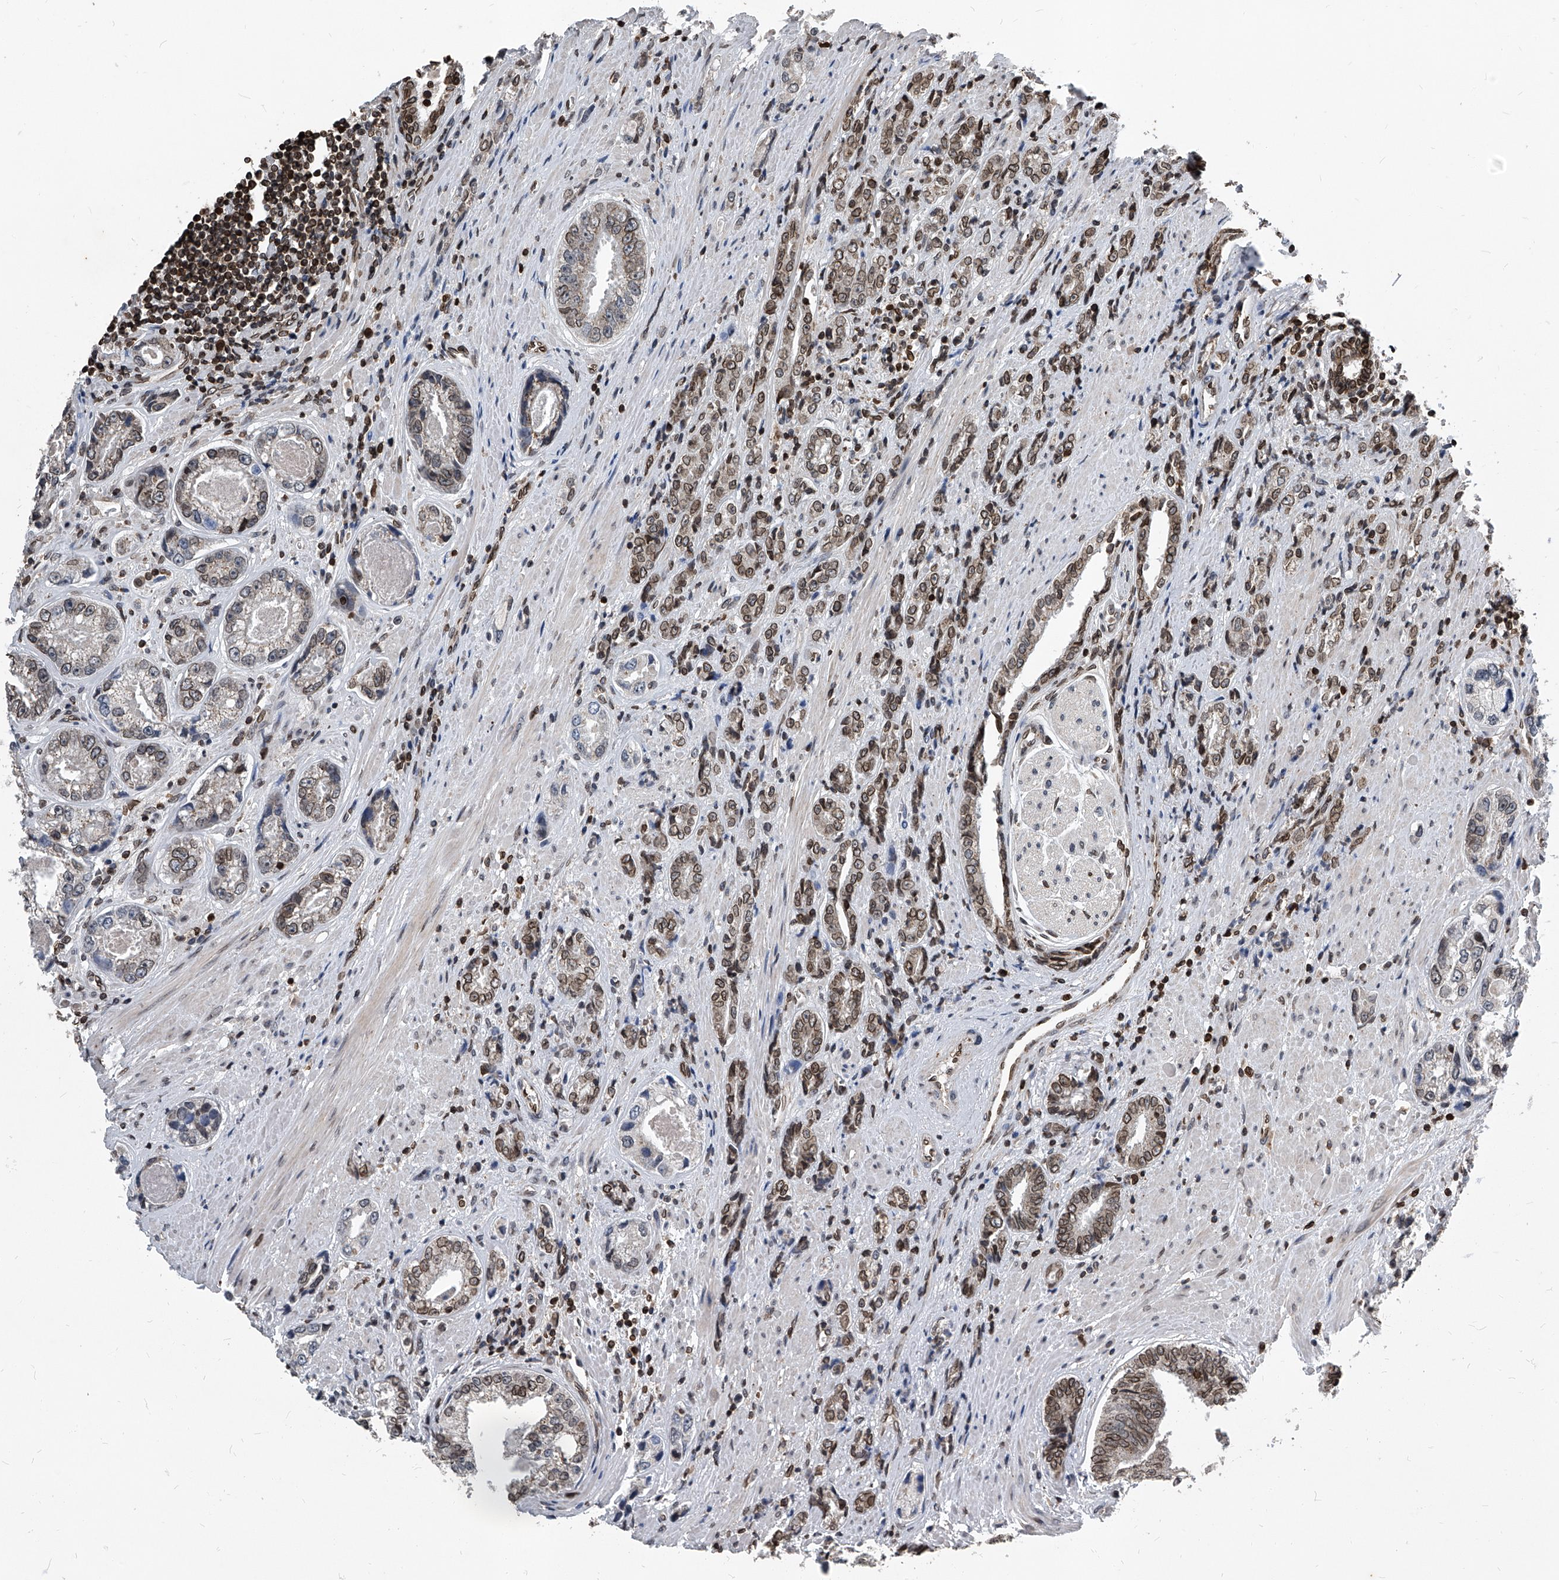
{"staining": {"intensity": "moderate", "quantity": "25%-75%", "location": "cytoplasmic/membranous,nuclear"}, "tissue": "prostate cancer", "cell_type": "Tumor cells", "image_type": "cancer", "snomed": [{"axis": "morphology", "description": "Adenocarcinoma, High grade"}, {"axis": "topography", "description": "Prostate"}], "caption": "Immunohistochemical staining of human adenocarcinoma (high-grade) (prostate) reveals moderate cytoplasmic/membranous and nuclear protein staining in approximately 25%-75% of tumor cells. (DAB = brown stain, brightfield microscopy at high magnification).", "gene": "PHF20", "patient": {"sex": "male", "age": 61}}